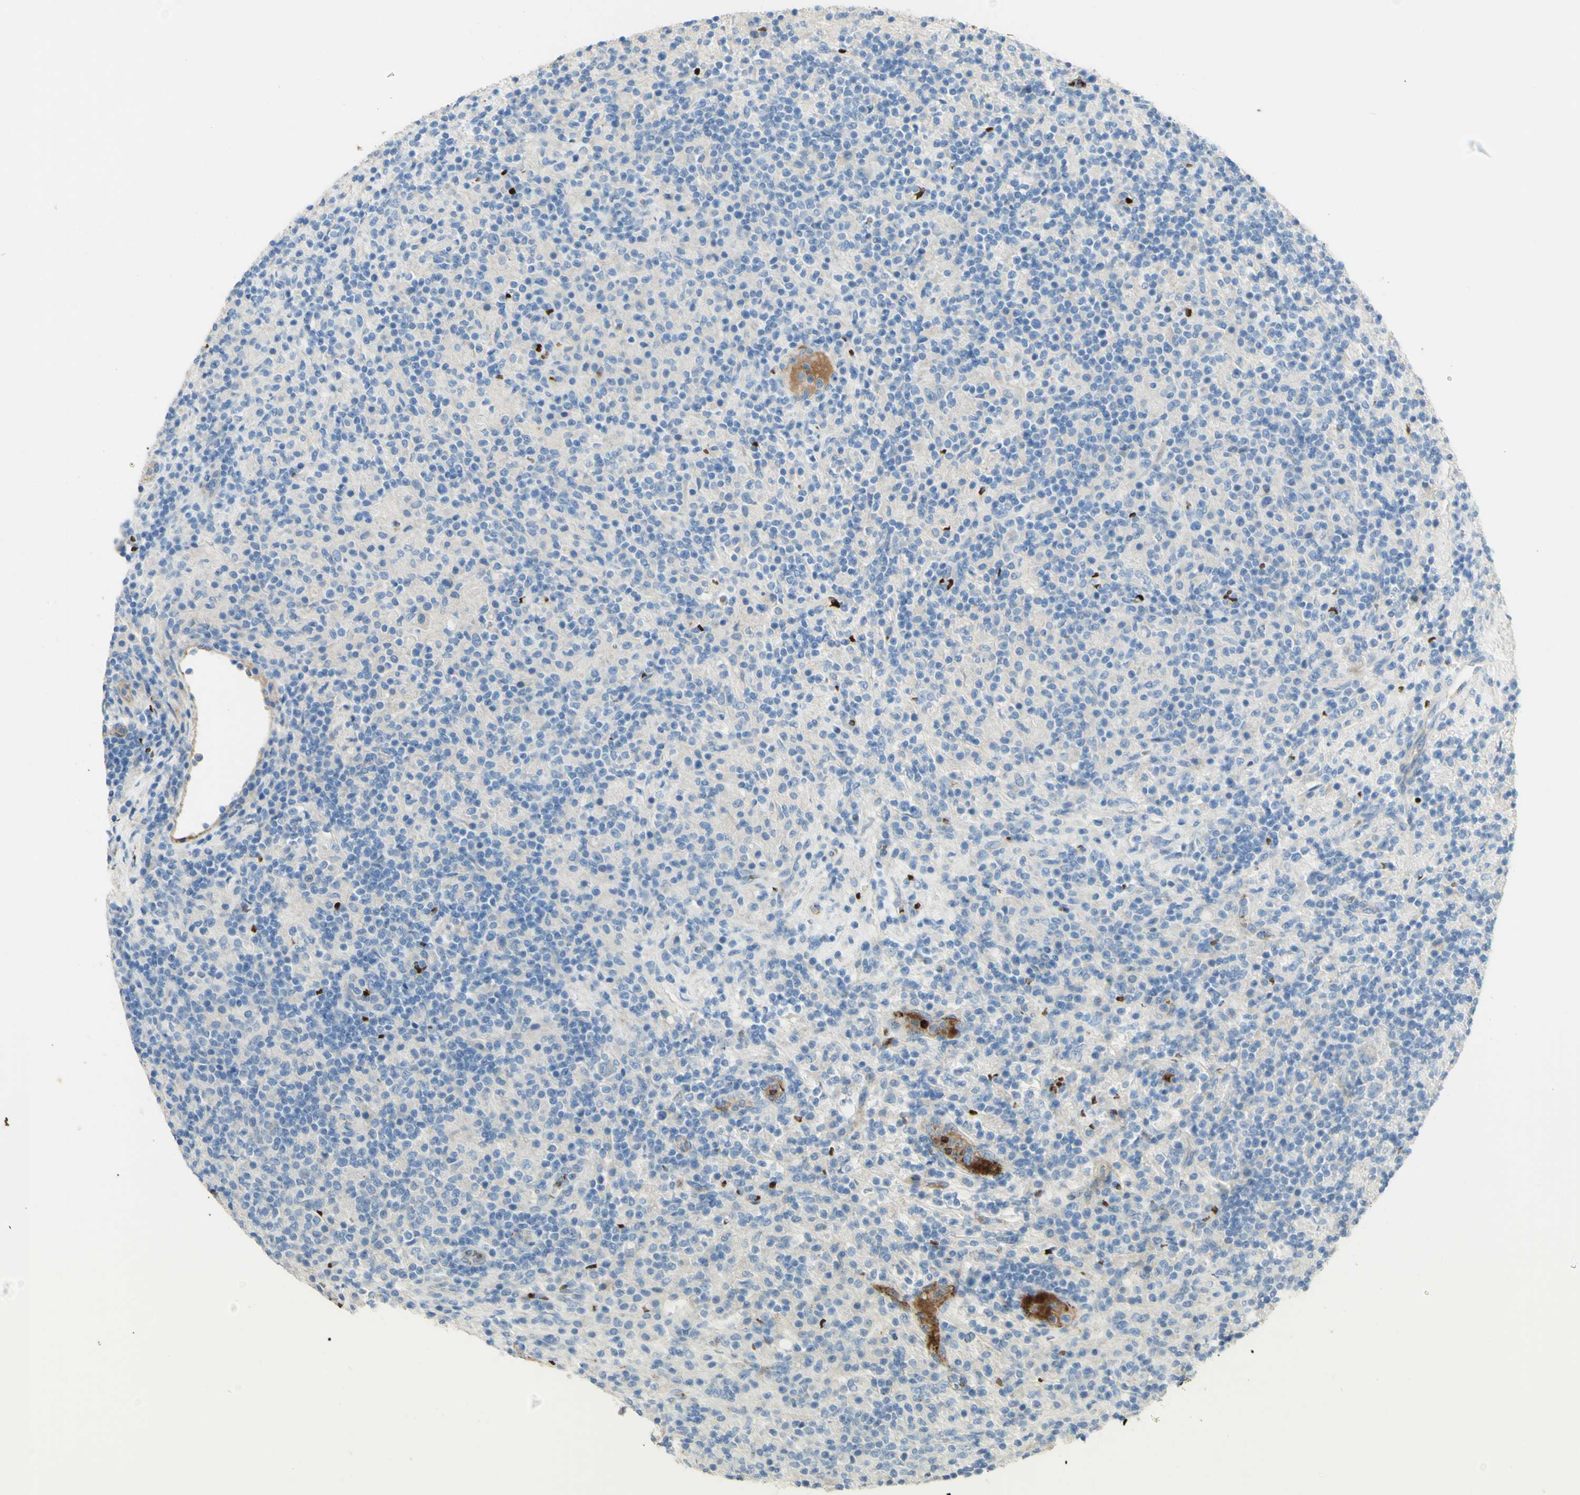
{"staining": {"intensity": "negative", "quantity": "none", "location": "none"}, "tissue": "lymphoma", "cell_type": "Tumor cells", "image_type": "cancer", "snomed": [{"axis": "morphology", "description": "Hodgkin's disease, NOS"}, {"axis": "topography", "description": "Lymph node"}], "caption": "A photomicrograph of human Hodgkin's disease is negative for staining in tumor cells.", "gene": "GAN", "patient": {"sex": "male", "age": 70}}